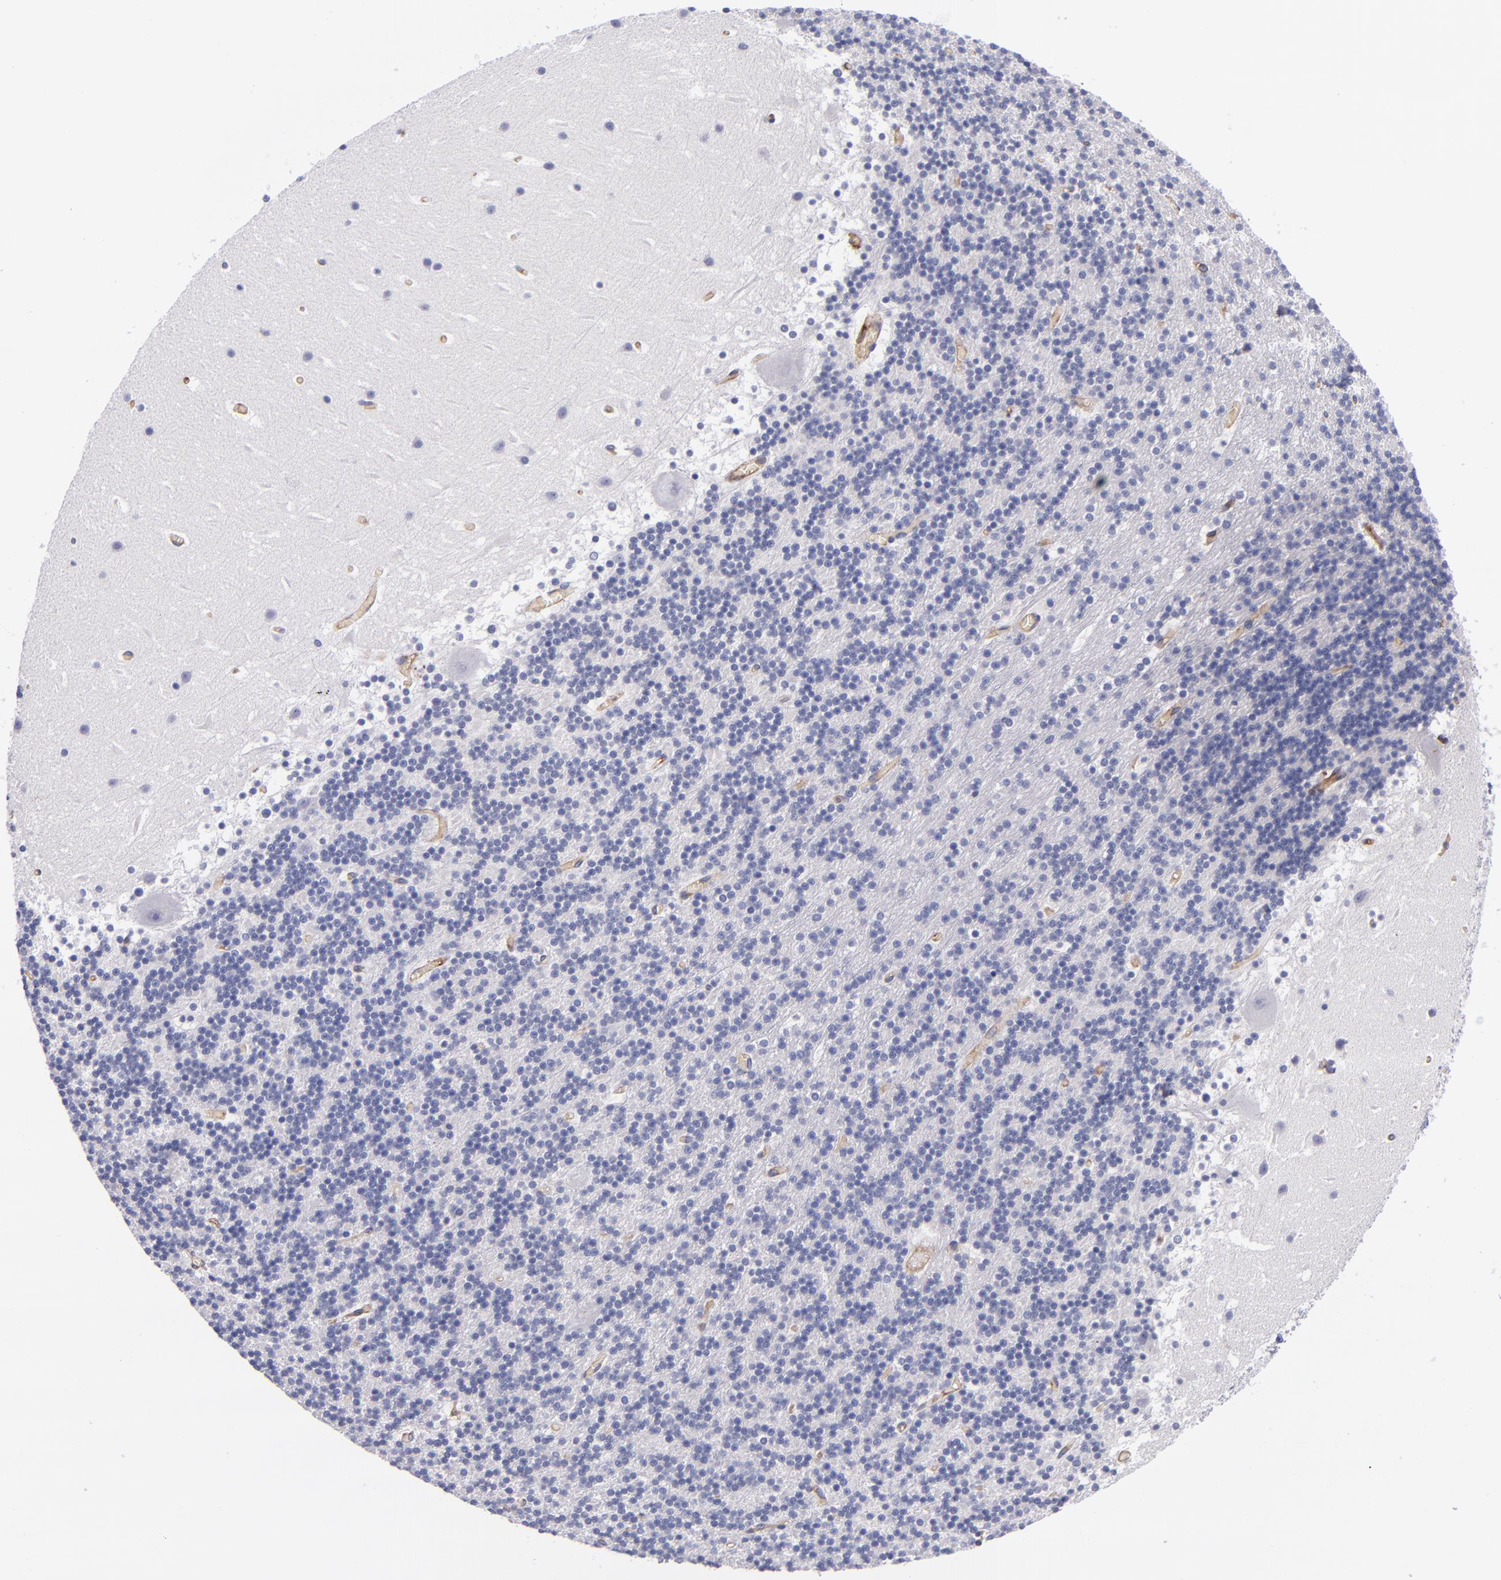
{"staining": {"intensity": "negative", "quantity": "none", "location": "none"}, "tissue": "cerebellum", "cell_type": "Cells in granular layer", "image_type": "normal", "snomed": [{"axis": "morphology", "description": "Normal tissue, NOS"}, {"axis": "topography", "description": "Cerebellum"}], "caption": "IHC photomicrograph of unremarkable cerebellum: cerebellum stained with DAB demonstrates no significant protein positivity in cells in granular layer. (DAB (3,3'-diaminobenzidine) IHC visualized using brightfield microscopy, high magnification).", "gene": "NOS3", "patient": {"sex": "male", "age": 45}}